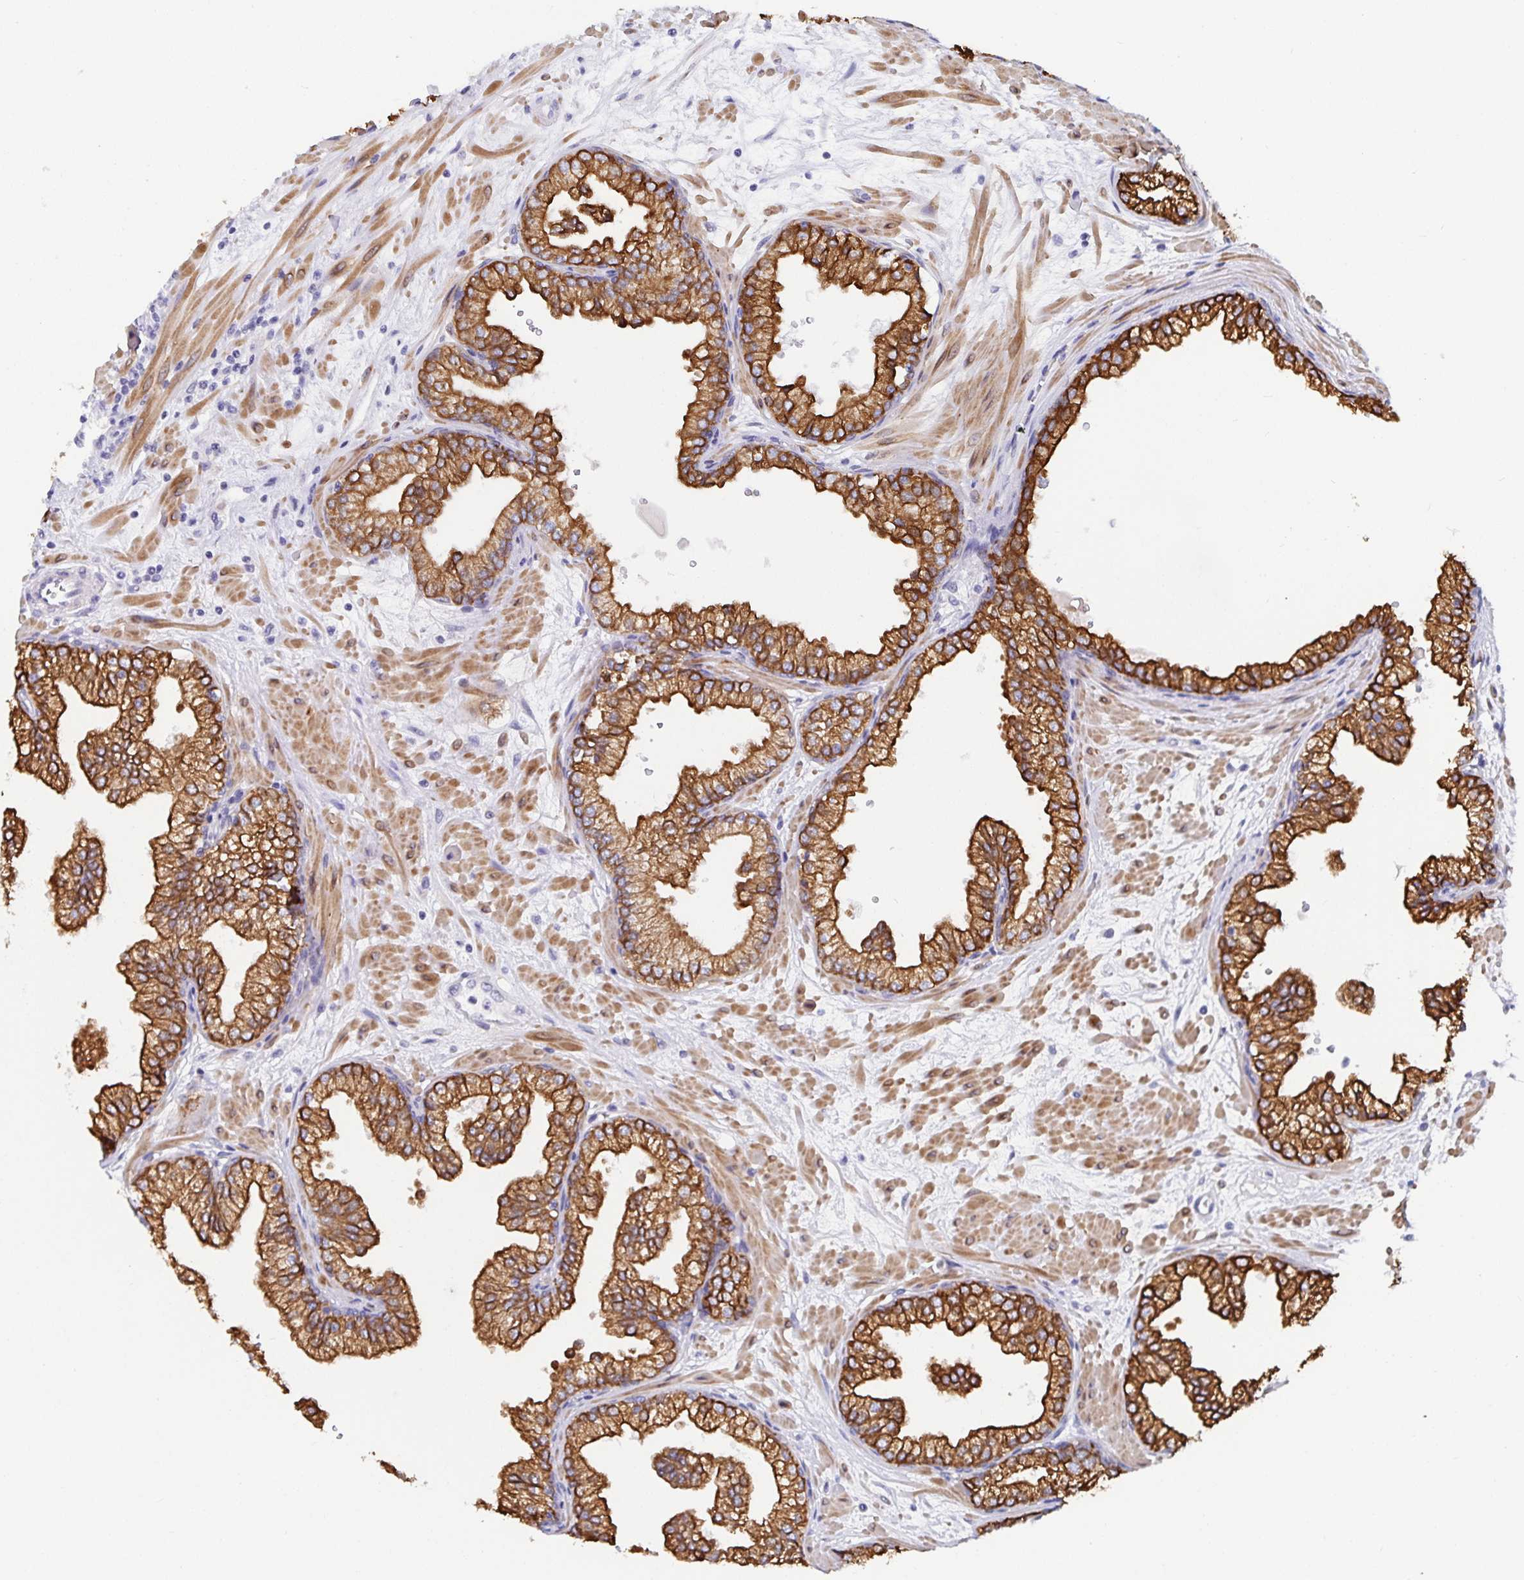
{"staining": {"intensity": "strong", "quantity": ">75%", "location": "cytoplasmic/membranous"}, "tissue": "prostate", "cell_type": "Glandular cells", "image_type": "normal", "snomed": [{"axis": "morphology", "description": "Normal tissue, NOS"}, {"axis": "topography", "description": "Prostate"}, {"axis": "topography", "description": "Peripheral nerve tissue"}], "caption": "Prostate stained with DAB immunohistochemistry (IHC) displays high levels of strong cytoplasmic/membranous expression in about >75% of glandular cells. (DAB = brown stain, brightfield microscopy at high magnification).", "gene": "ZIK1", "patient": {"sex": "male", "age": 61}}